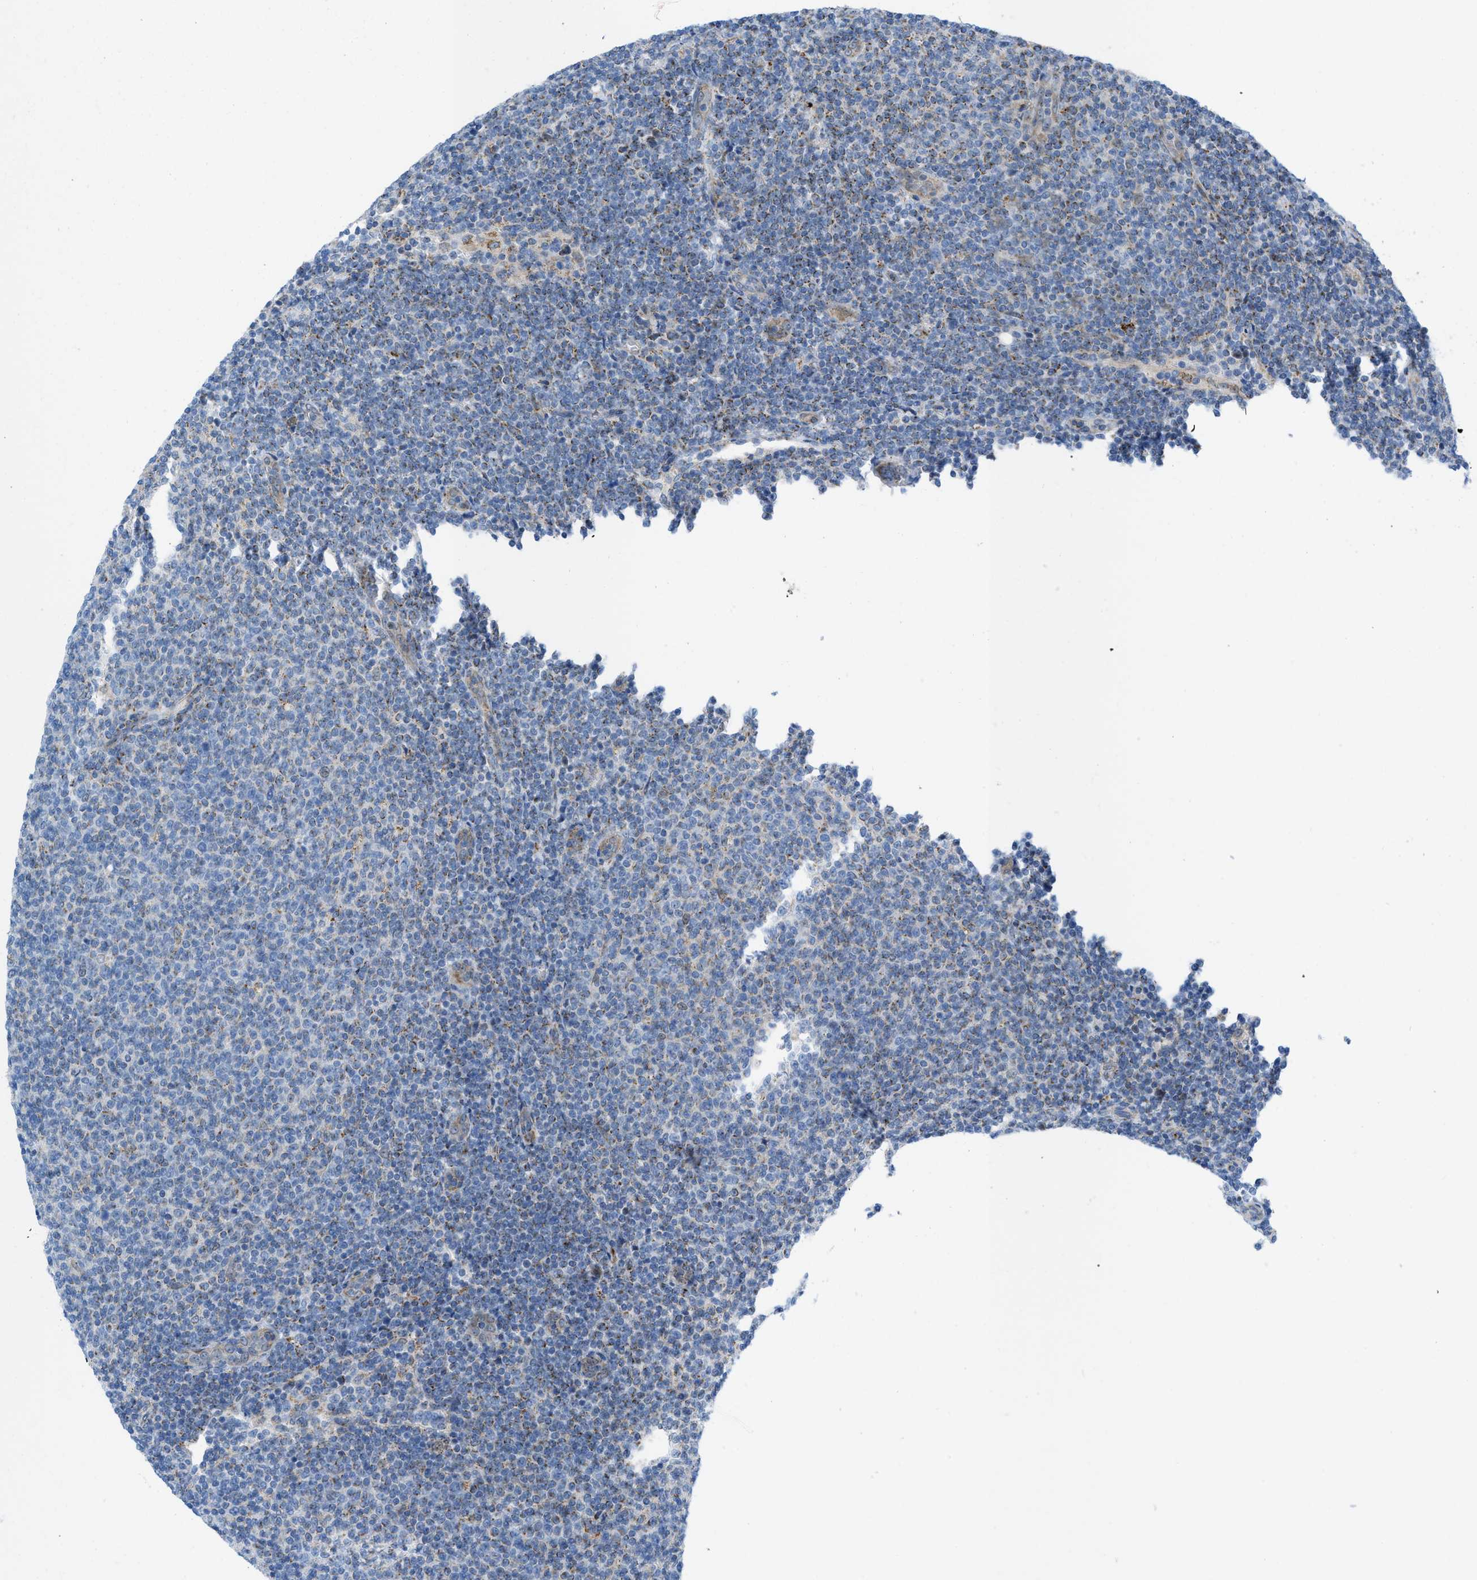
{"staining": {"intensity": "weak", "quantity": "25%-75%", "location": "cytoplasmic/membranous"}, "tissue": "lymphoma", "cell_type": "Tumor cells", "image_type": "cancer", "snomed": [{"axis": "morphology", "description": "Malignant lymphoma, non-Hodgkin's type, Low grade"}, {"axis": "topography", "description": "Lymph node"}], "caption": "Tumor cells exhibit low levels of weak cytoplasmic/membranous positivity in about 25%-75% of cells in human lymphoma.", "gene": "RBBP9", "patient": {"sex": "male", "age": 66}}